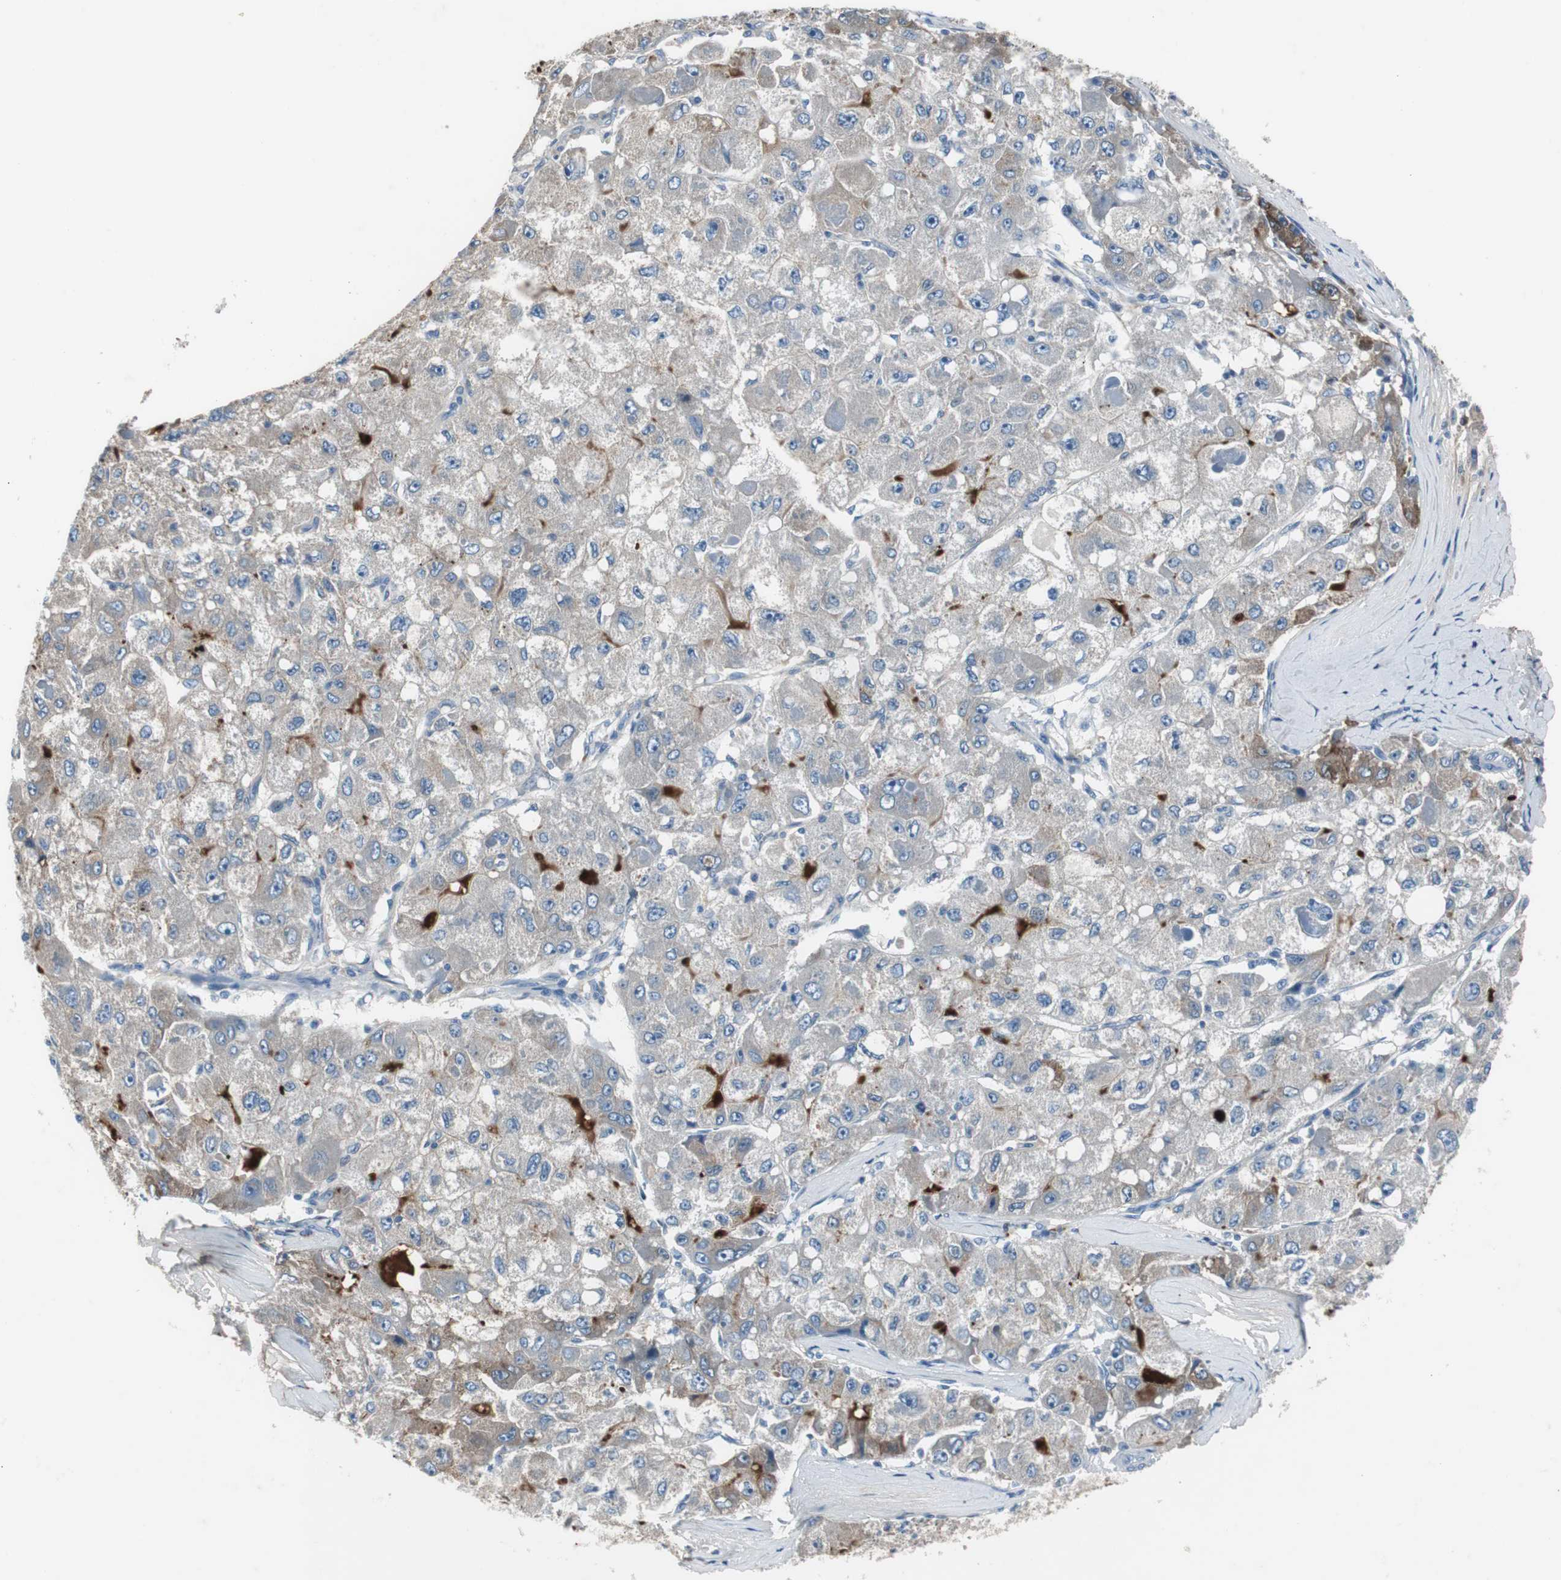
{"staining": {"intensity": "weak", "quantity": "<25%", "location": "cytoplasmic/membranous"}, "tissue": "liver cancer", "cell_type": "Tumor cells", "image_type": "cancer", "snomed": [{"axis": "morphology", "description": "Carcinoma, Hepatocellular, NOS"}, {"axis": "topography", "description": "Liver"}], "caption": "DAB immunohistochemical staining of human liver cancer (hepatocellular carcinoma) reveals no significant expression in tumor cells. (IHC, brightfield microscopy, high magnification).", "gene": "SERPINF1", "patient": {"sex": "male", "age": 80}}